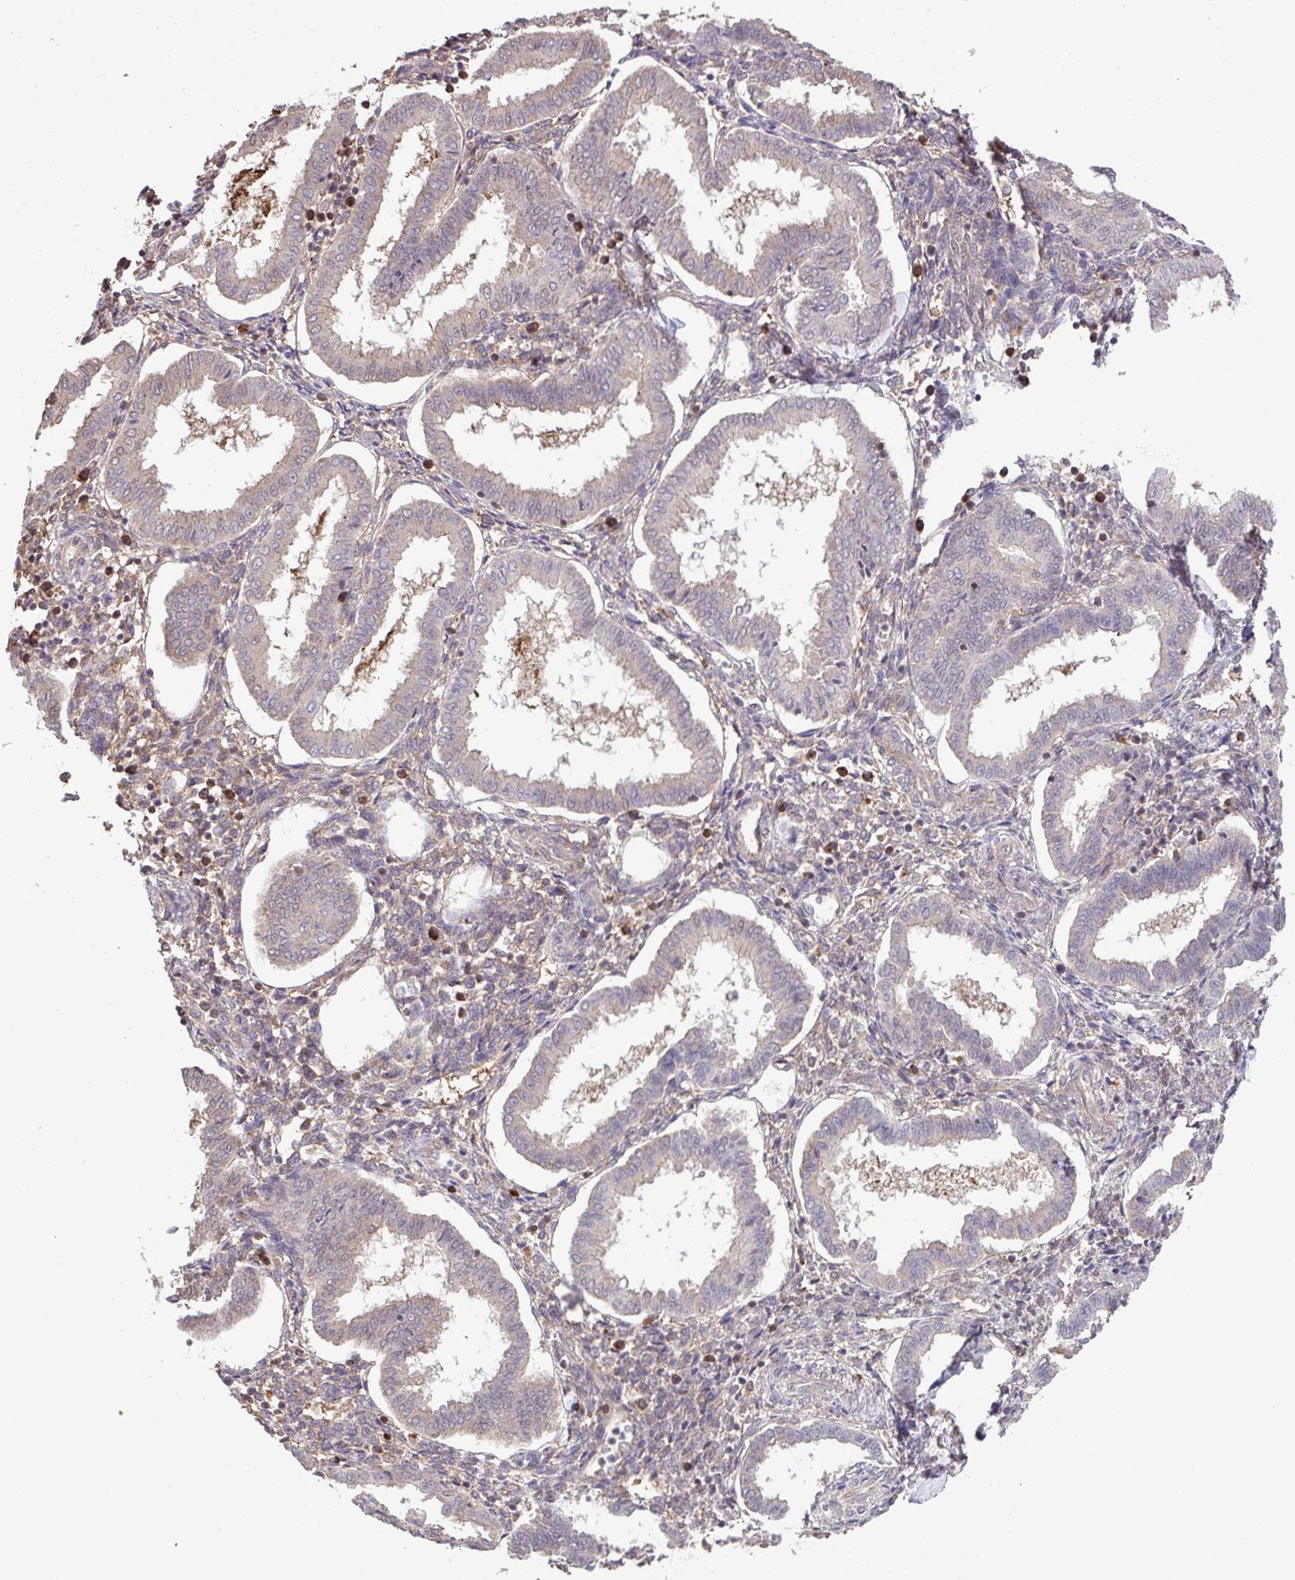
{"staining": {"intensity": "moderate", "quantity": "25%-75%", "location": "nuclear"}, "tissue": "endometrium", "cell_type": "Cells in endometrial stroma", "image_type": "normal", "snomed": [{"axis": "morphology", "description": "Normal tissue, NOS"}, {"axis": "topography", "description": "Endometrium"}], "caption": "An image of human endometrium stained for a protein demonstrates moderate nuclear brown staining in cells in endometrial stroma. The staining was performed using DAB (3,3'-diaminobenzidine), with brown indicating positive protein expression. Nuclei are stained blue with hematoxylin.", "gene": "C12orf57", "patient": {"sex": "female", "age": 24}}